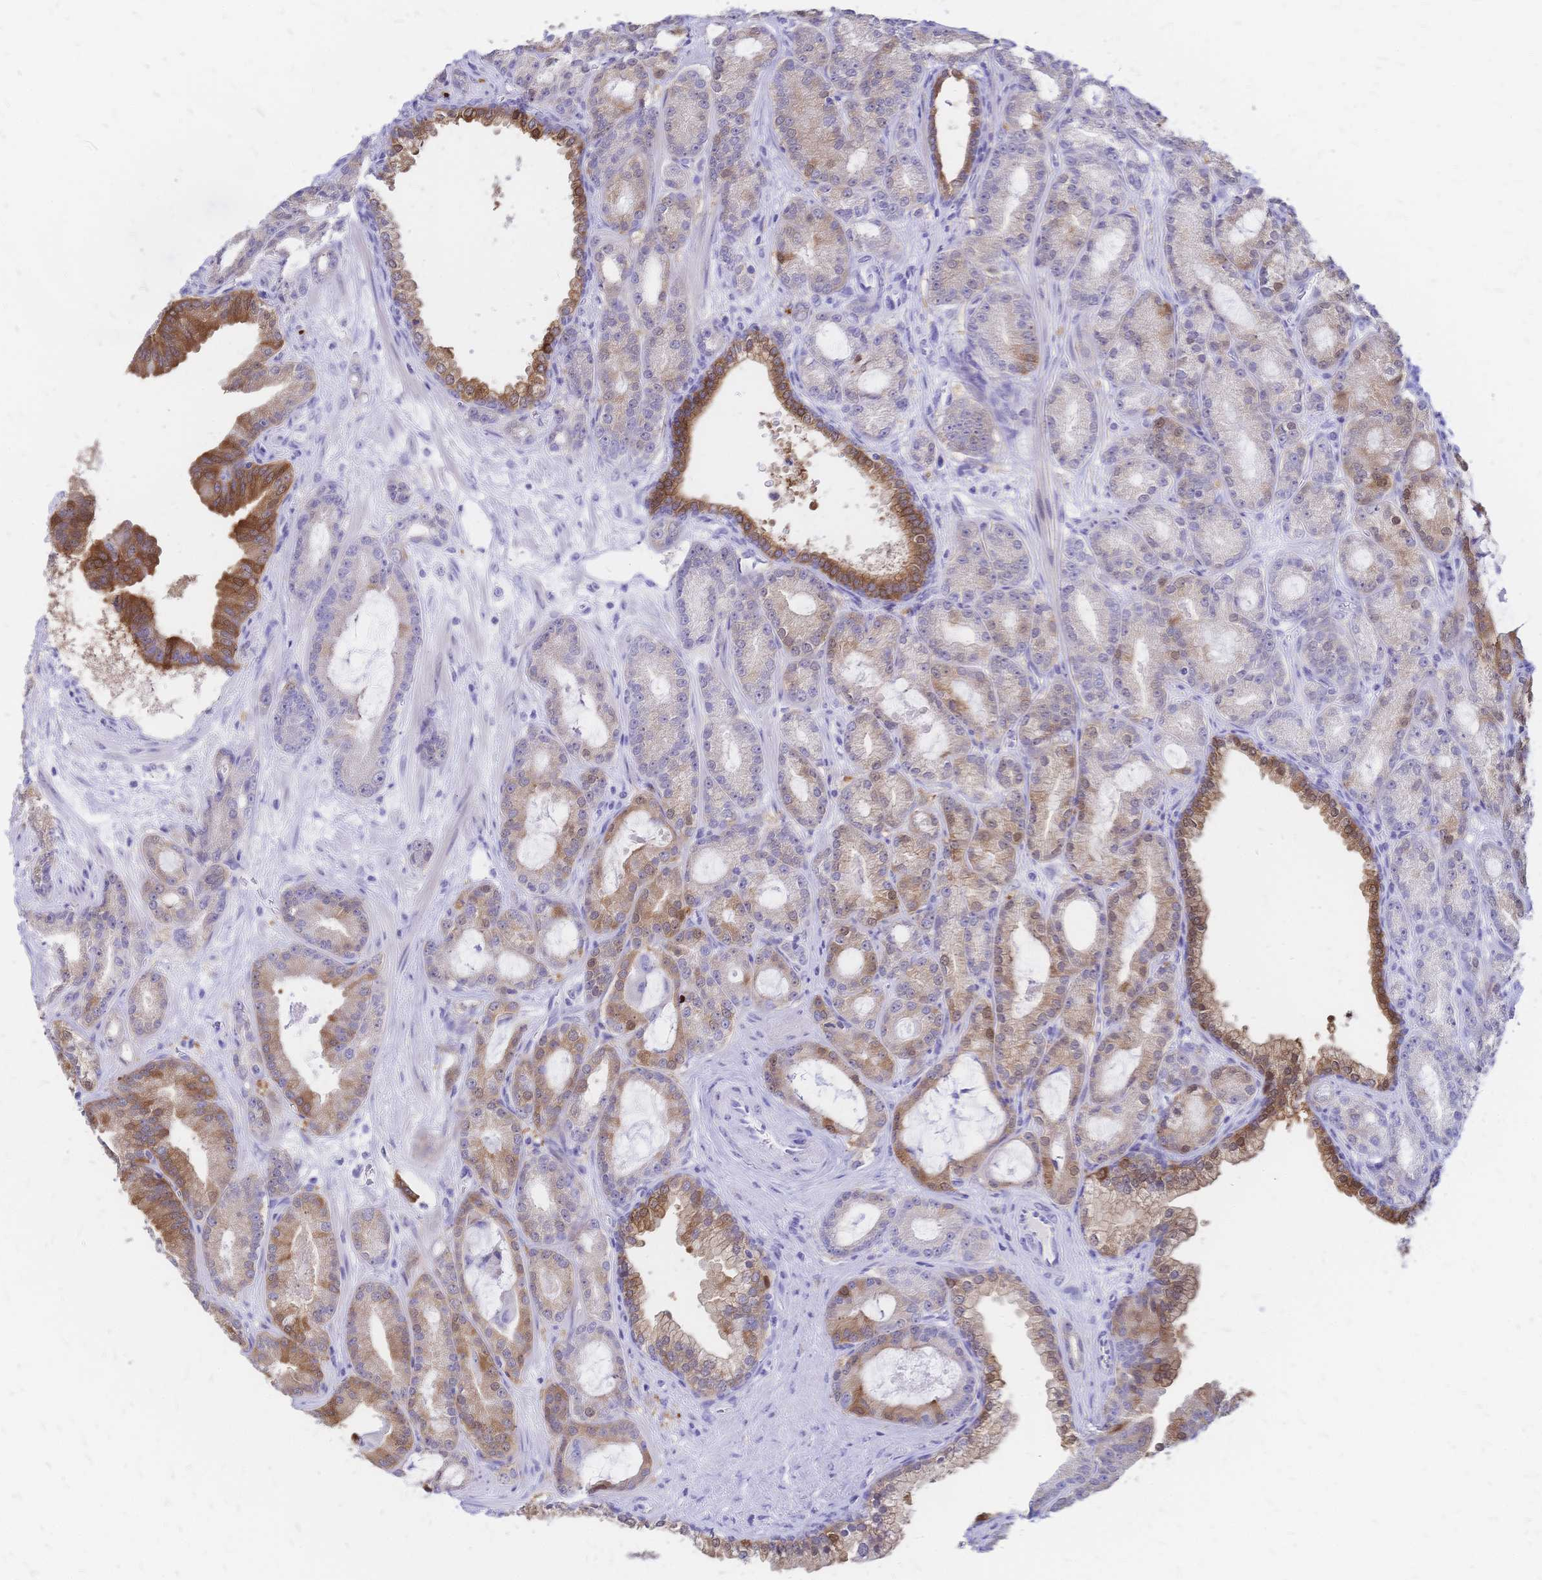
{"staining": {"intensity": "moderate", "quantity": "25%-75%", "location": "cytoplasmic/membranous"}, "tissue": "prostate cancer", "cell_type": "Tumor cells", "image_type": "cancer", "snomed": [{"axis": "morphology", "description": "Adenocarcinoma, High grade"}, {"axis": "topography", "description": "Prostate"}], "caption": "Prostate cancer stained with a brown dye exhibits moderate cytoplasmic/membranous positive positivity in about 25%-75% of tumor cells.", "gene": "GRB7", "patient": {"sex": "male", "age": 65}}